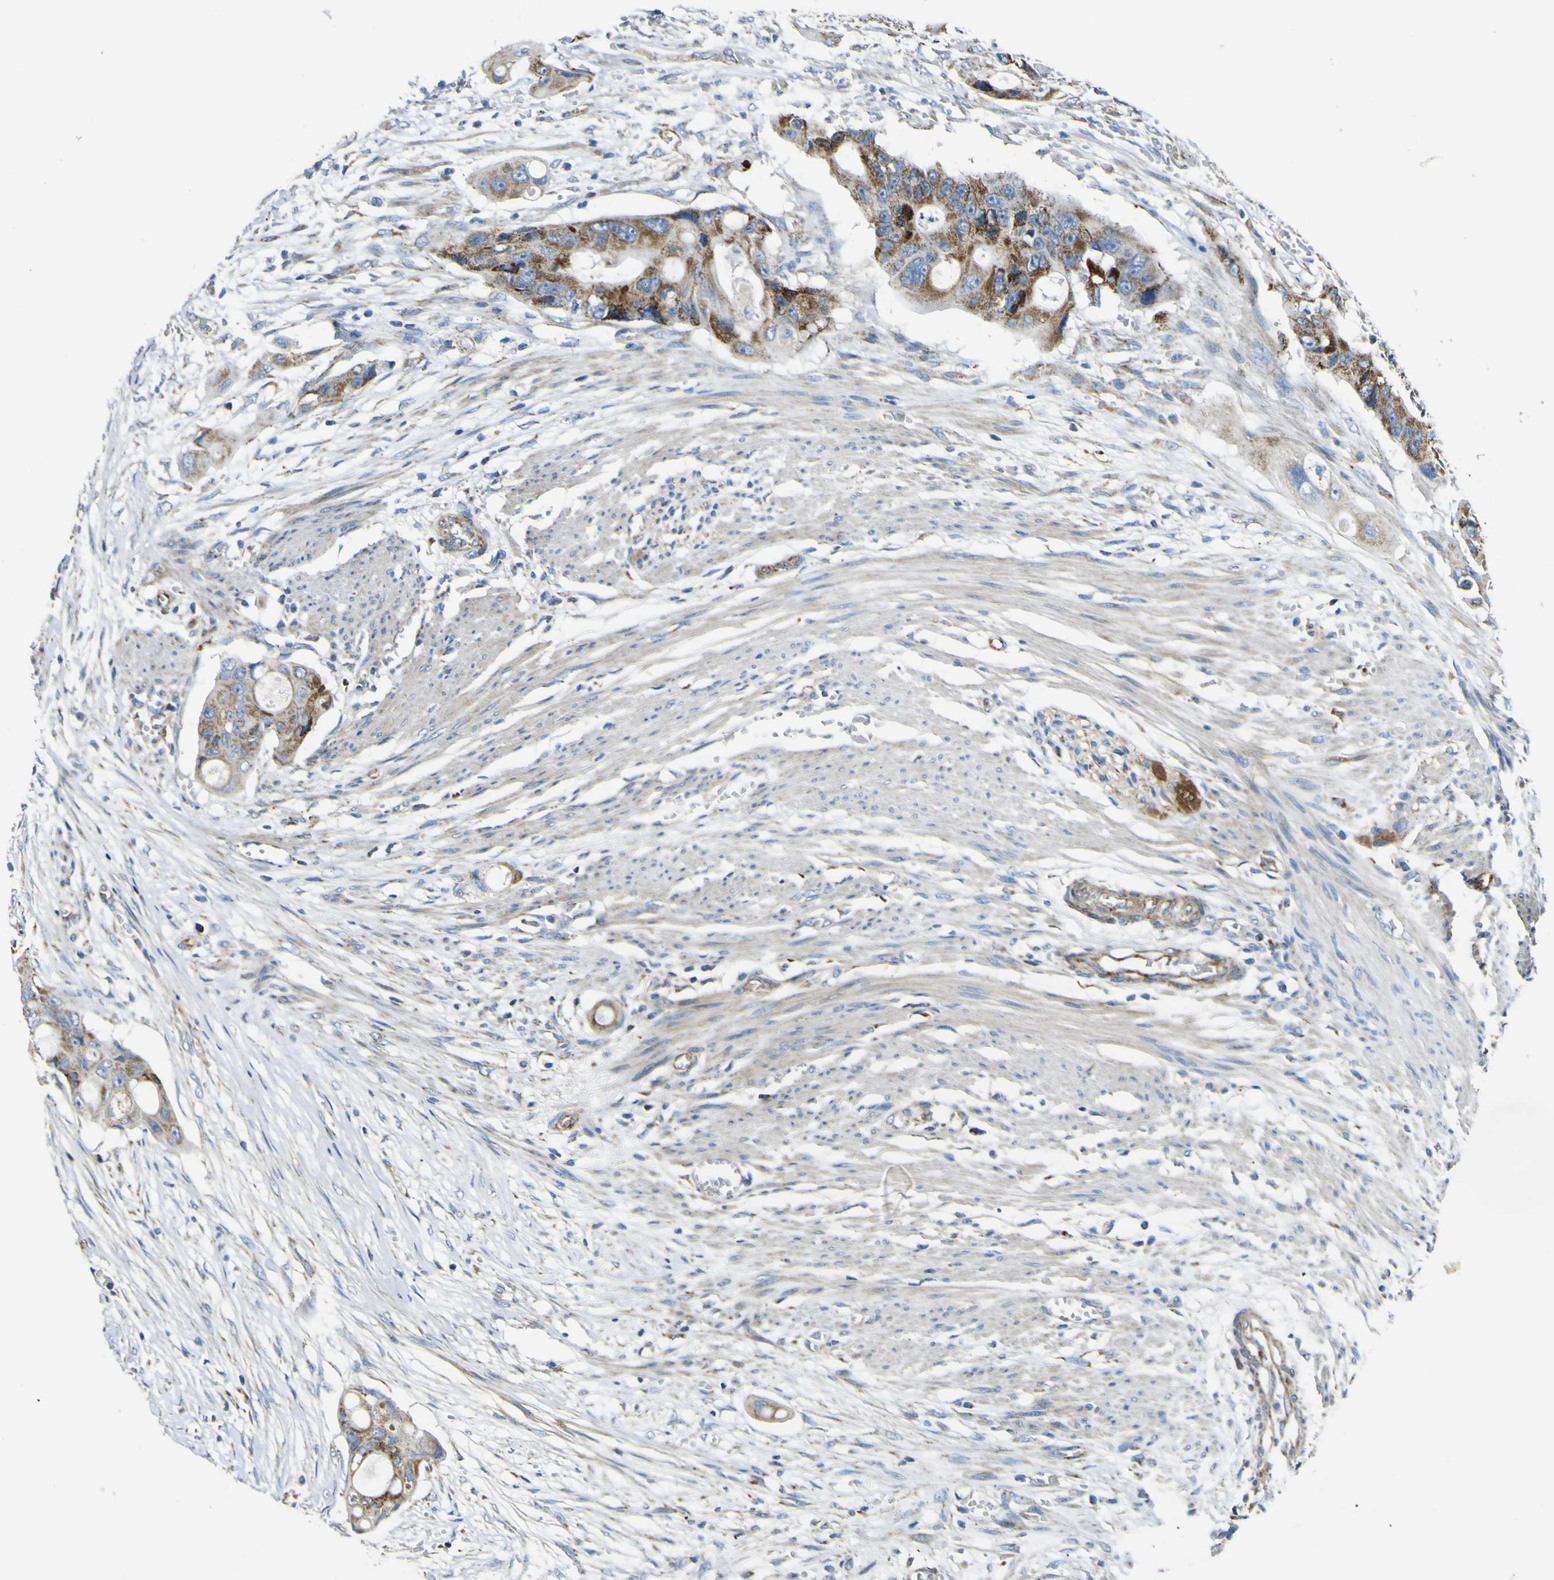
{"staining": {"intensity": "moderate", "quantity": ">75%", "location": "cytoplasmic/membranous"}, "tissue": "colorectal cancer", "cell_type": "Tumor cells", "image_type": "cancer", "snomed": [{"axis": "morphology", "description": "Adenocarcinoma, NOS"}, {"axis": "topography", "description": "Colon"}], "caption": "Tumor cells show medium levels of moderate cytoplasmic/membranous staining in approximately >75% of cells in colorectal cancer. The protein of interest is stained brown, and the nuclei are stained in blue (DAB IHC with brightfield microscopy, high magnification).", "gene": "ALDH18A1", "patient": {"sex": "female", "age": 57}}